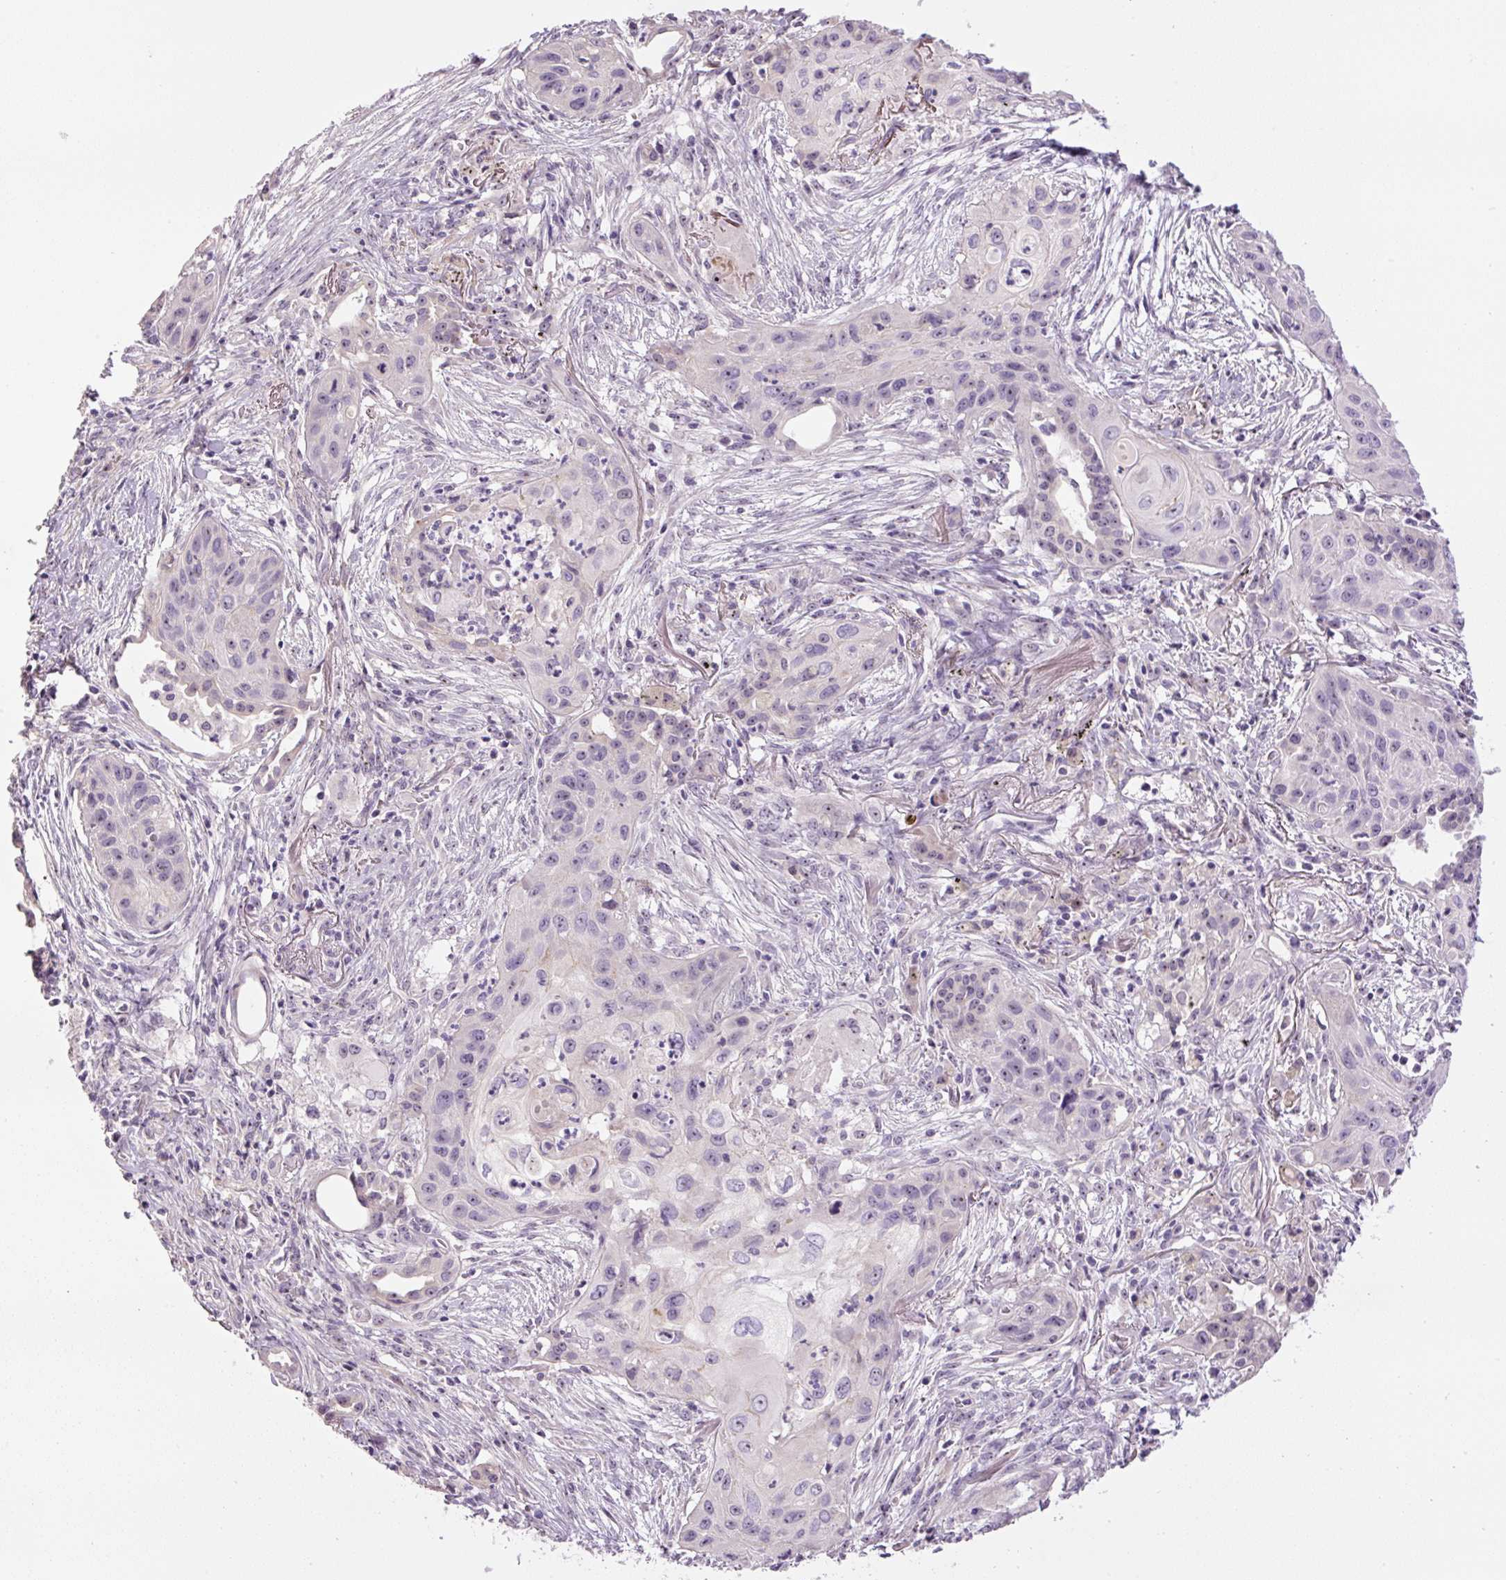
{"staining": {"intensity": "negative", "quantity": "none", "location": "none"}, "tissue": "lung cancer", "cell_type": "Tumor cells", "image_type": "cancer", "snomed": [{"axis": "morphology", "description": "Squamous cell carcinoma, NOS"}, {"axis": "topography", "description": "Lung"}], "caption": "Tumor cells show no significant expression in lung squamous cell carcinoma.", "gene": "TMEM151B", "patient": {"sex": "male", "age": 71}}